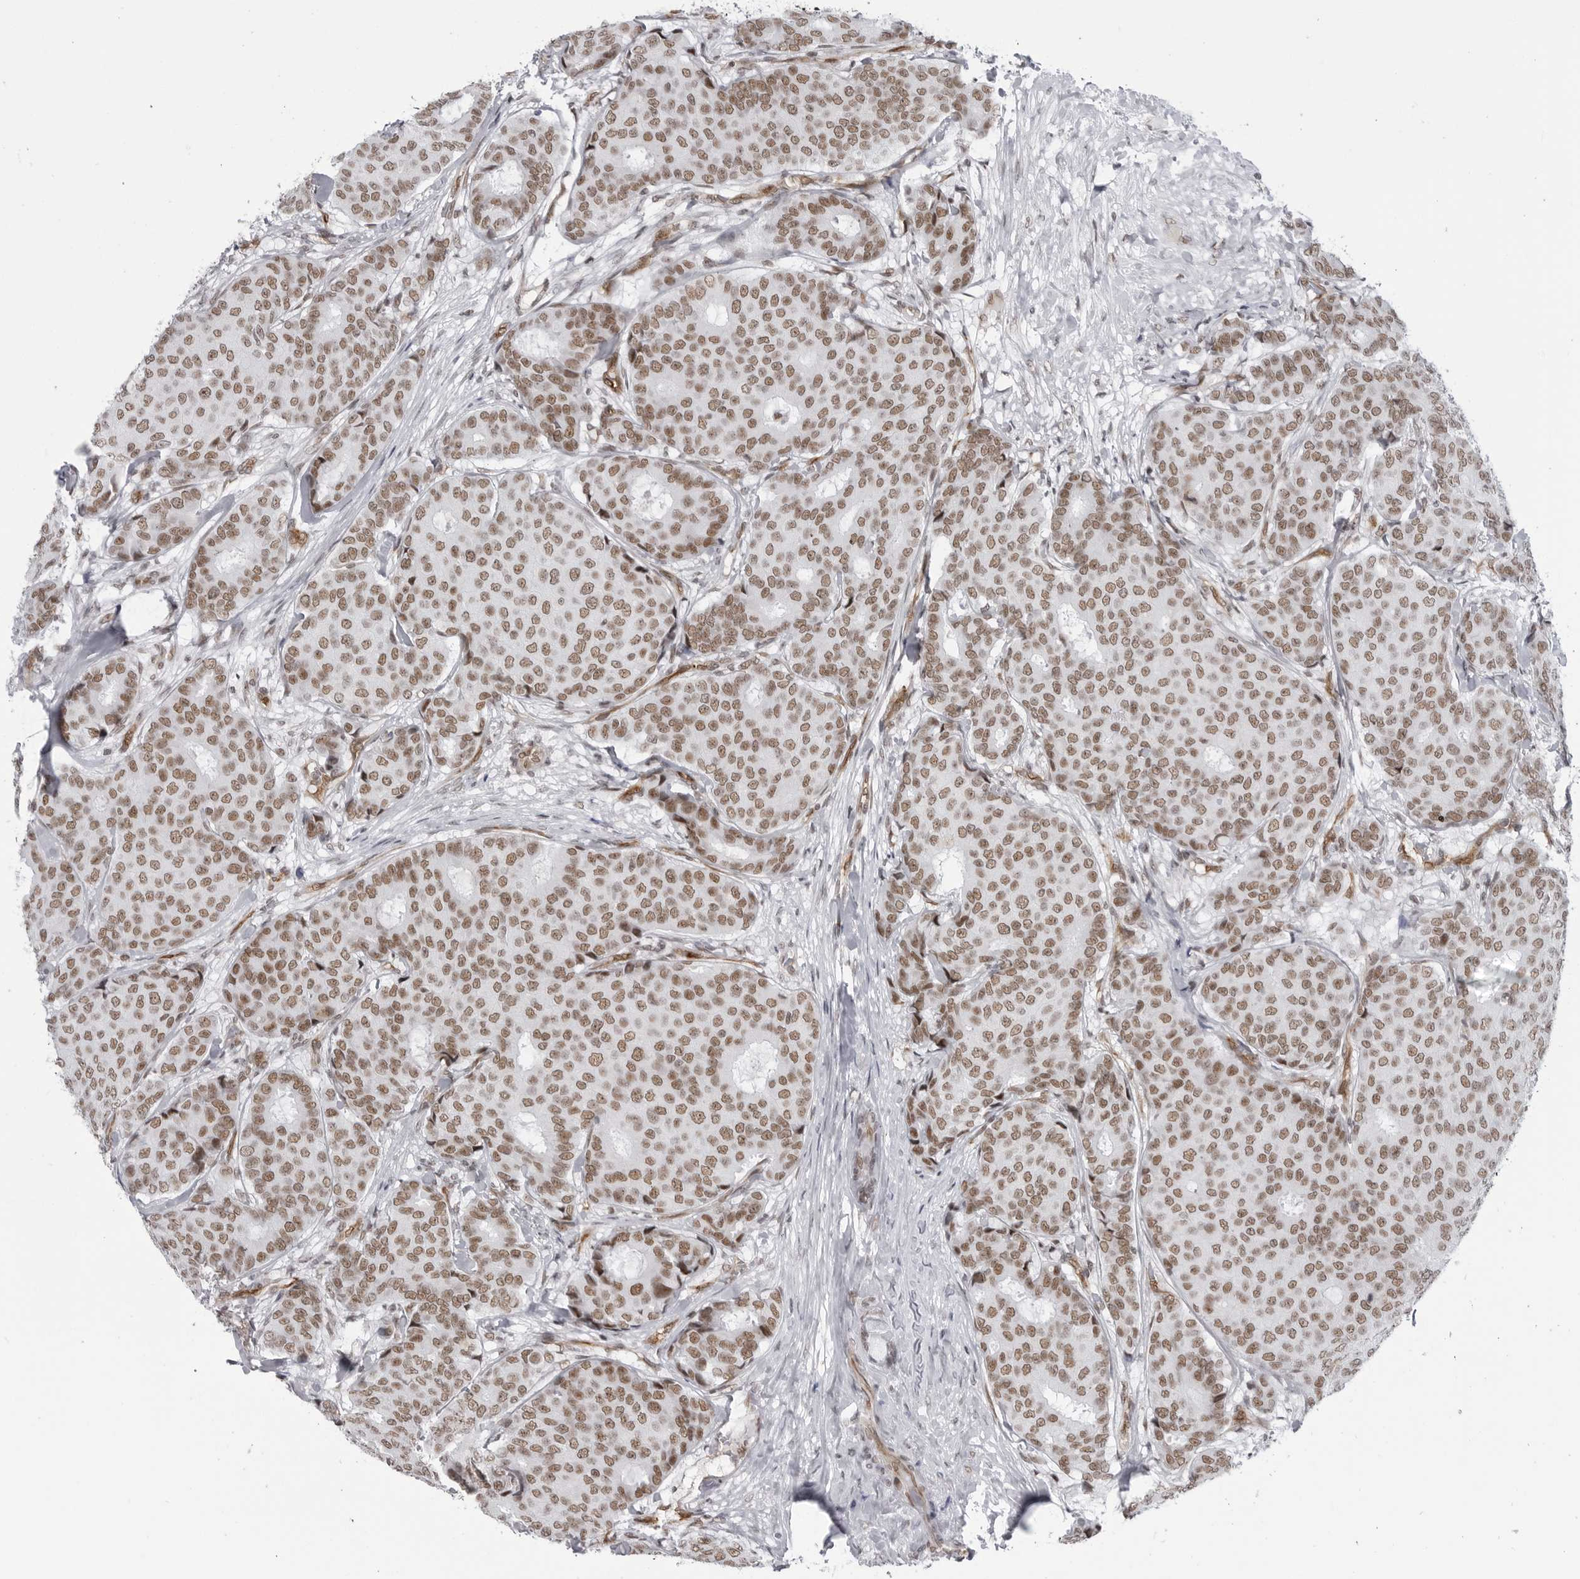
{"staining": {"intensity": "moderate", "quantity": ">75%", "location": "nuclear"}, "tissue": "breast cancer", "cell_type": "Tumor cells", "image_type": "cancer", "snomed": [{"axis": "morphology", "description": "Duct carcinoma"}, {"axis": "topography", "description": "Breast"}], "caption": "Breast invasive ductal carcinoma was stained to show a protein in brown. There is medium levels of moderate nuclear positivity in approximately >75% of tumor cells. (brown staining indicates protein expression, while blue staining denotes nuclei).", "gene": "RNF26", "patient": {"sex": "female", "age": 75}}